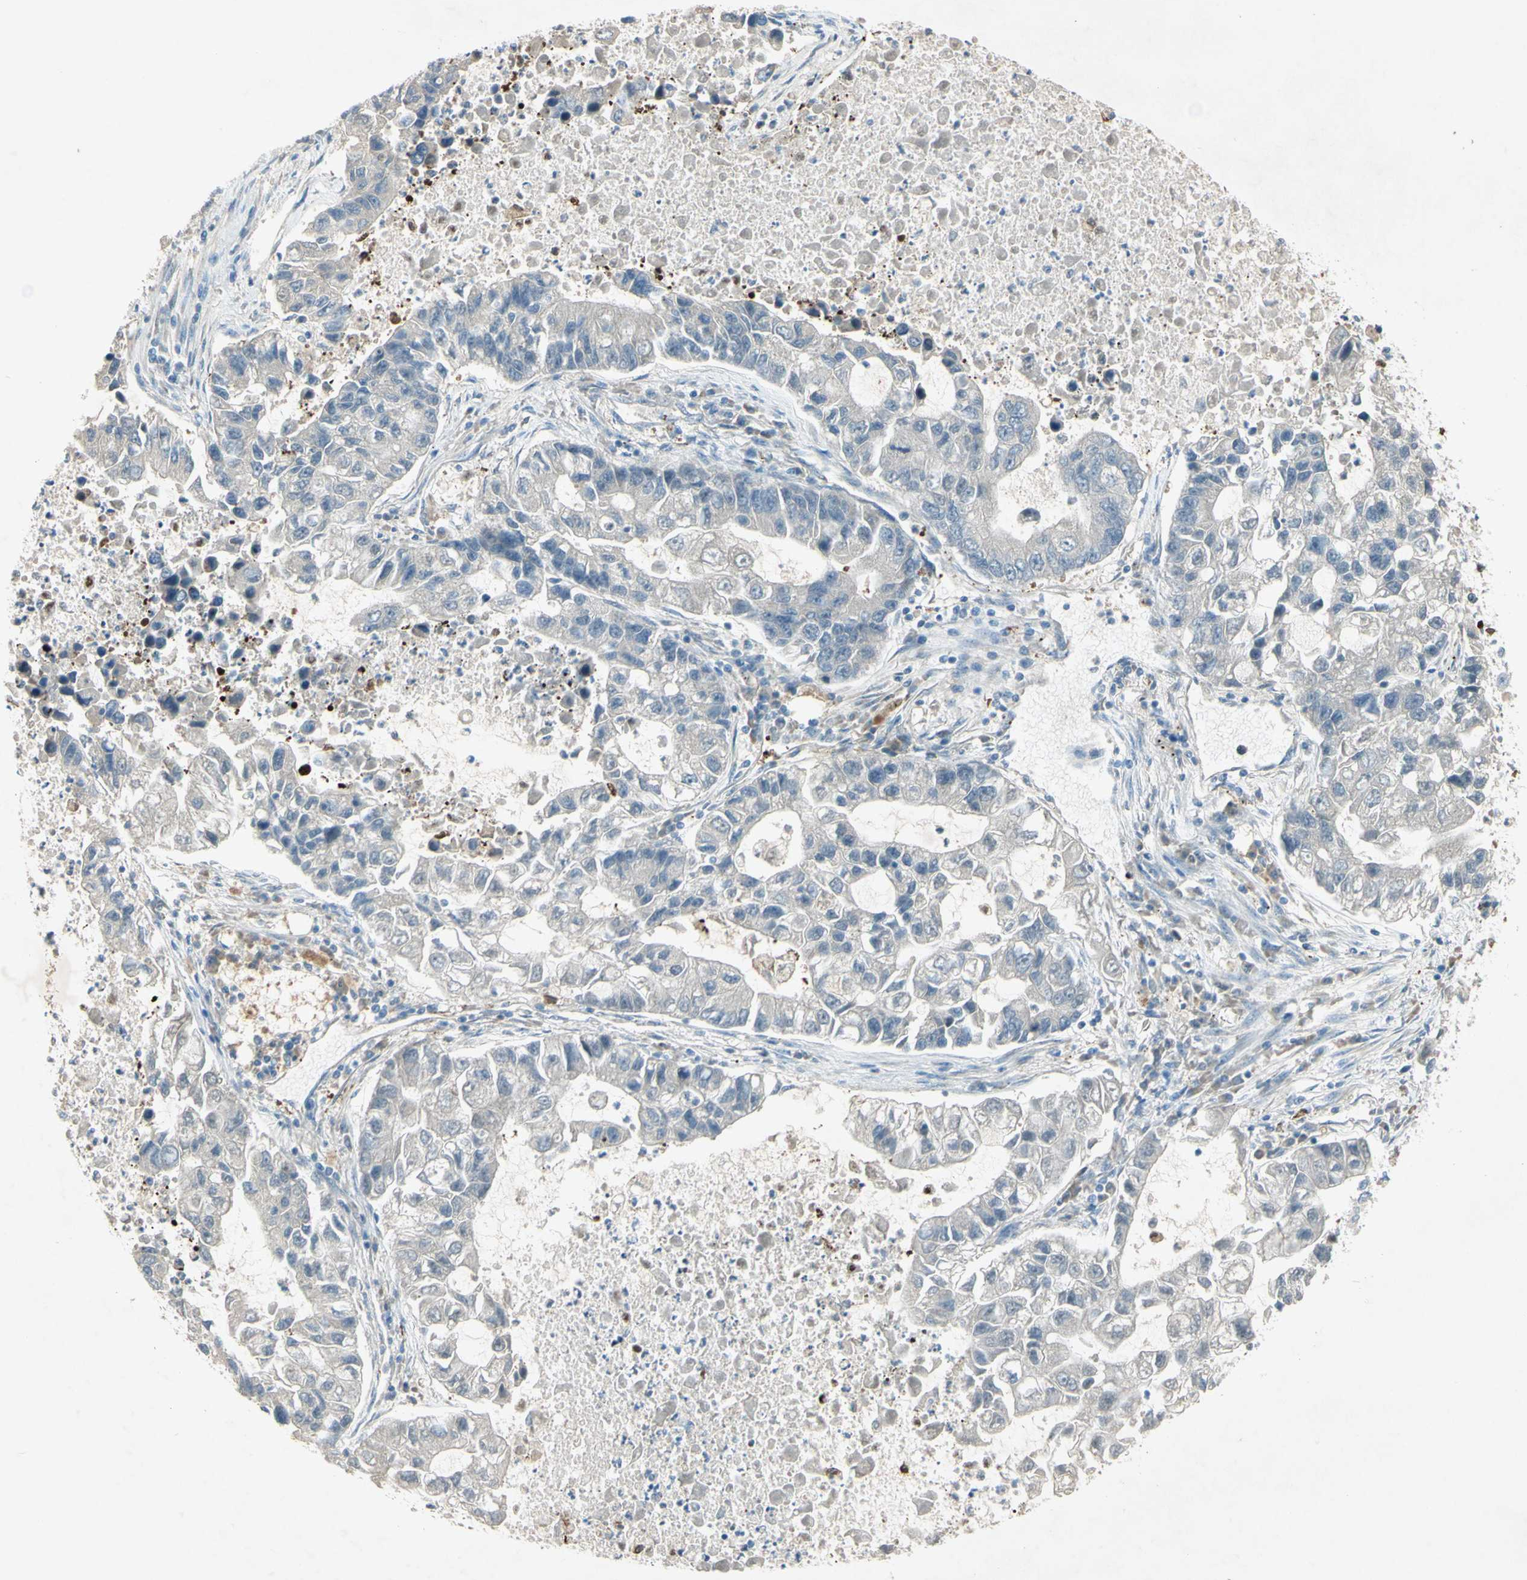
{"staining": {"intensity": "negative", "quantity": "none", "location": "none"}, "tissue": "lung cancer", "cell_type": "Tumor cells", "image_type": "cancer", "snomed": [{"axis": "morphology", "description": "Adenocarcinoma, NOS"}, {"axis": "topography", "description": "Lung"}], "caption": "A high-resolution photomicrograph shows immunohistochemistry staining of lung cancer (adenocarcinoma), which shows no significant staining in tumor cells. Brightfield microscopy of IHC stained with DAB (brown) and hematoxylin (blue), captured at high magnification.", "gene": "C1orf159", "patient": {"sex": "female", "age": 51}}